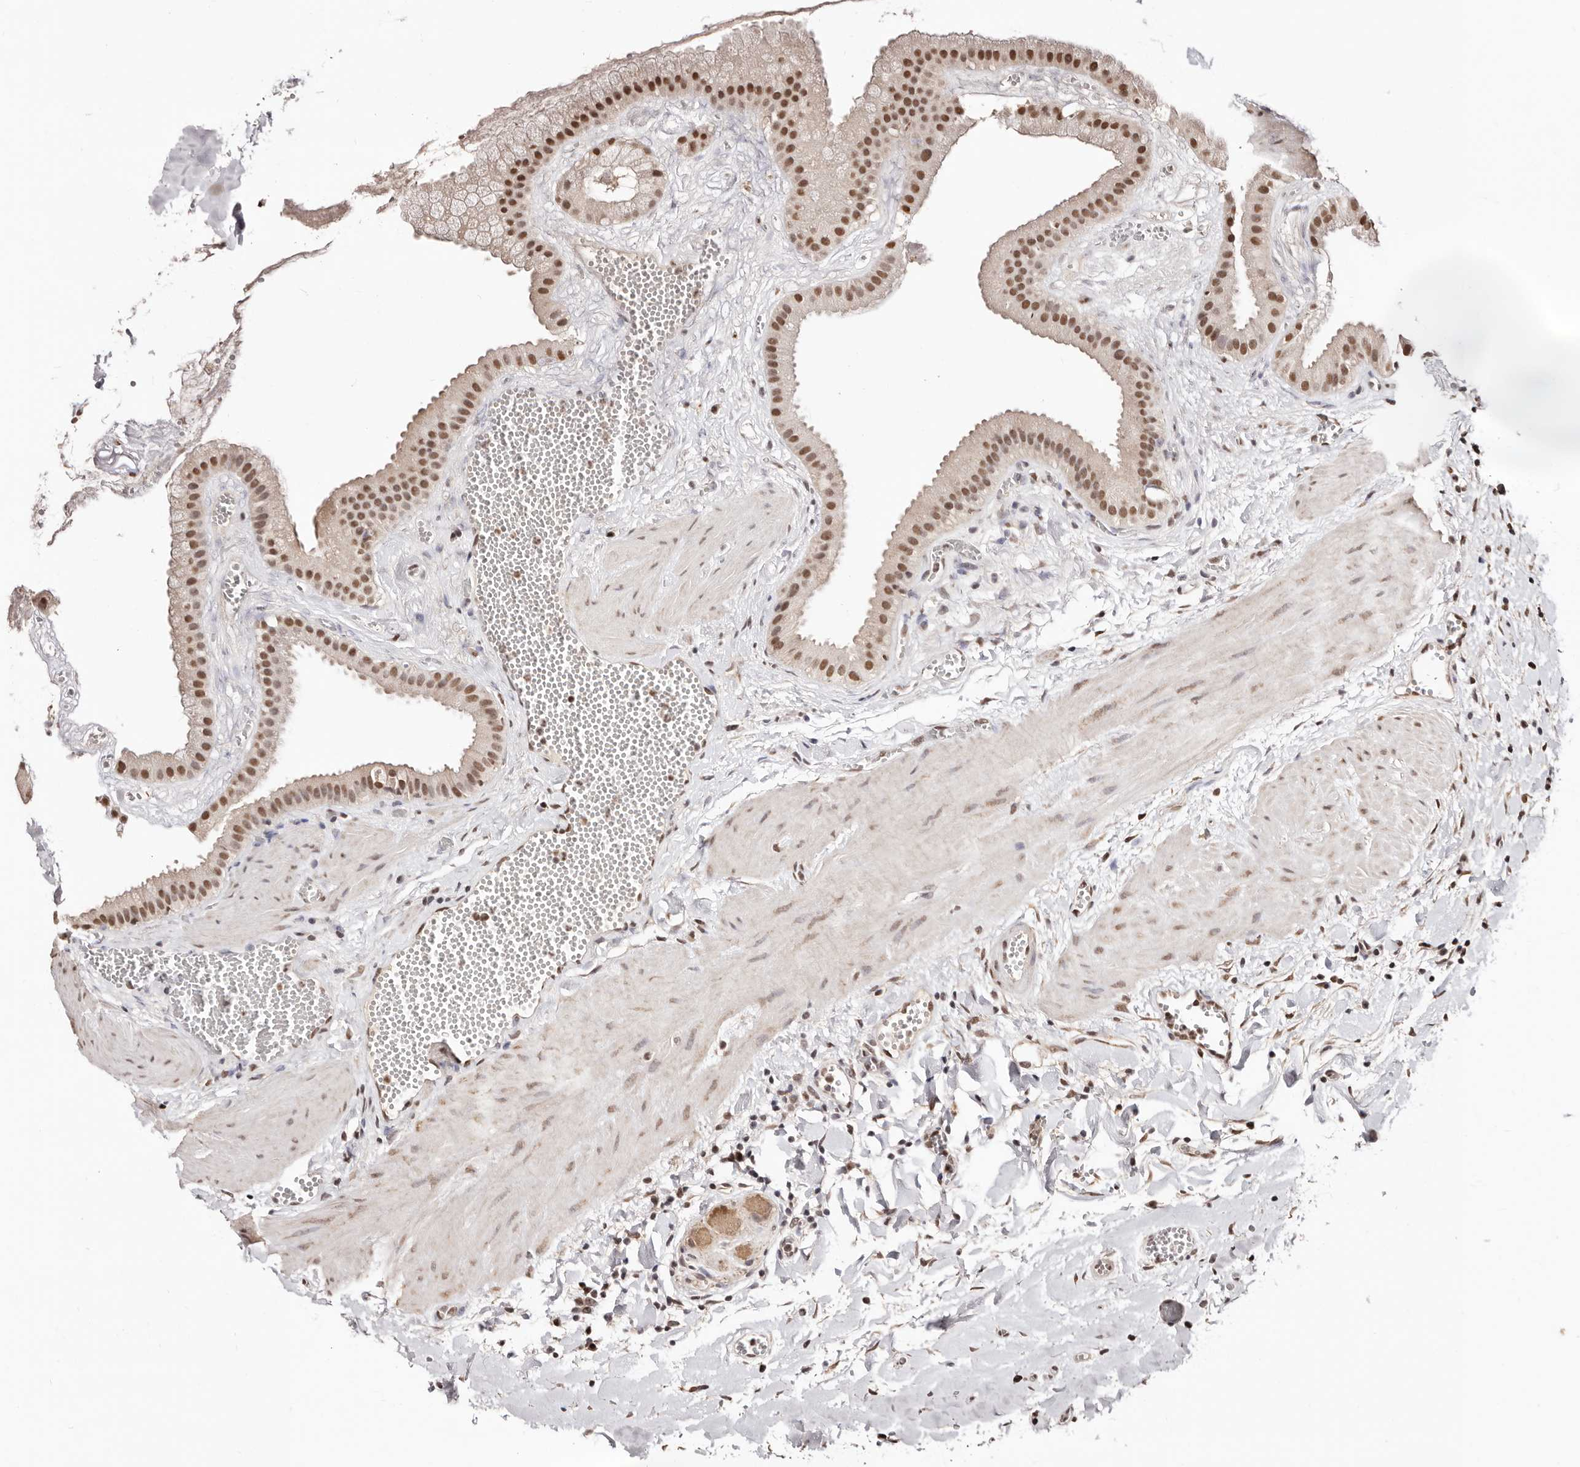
{"staining": {"intensity": "moderate", "quantity": ">75%", "location": "nuclear"}, "tissue": "gallbladder", "cell_type": "Glandular cells", "image_type": "normal", "snomed": [{"axis": "morphology", "description": "Normal tissue, NOS"}, {"axis": "topography", "description": "Gallbladder"}], "caption": "This is a photomicrograph of immunohistochemistry (IHC) staining of benign gallbladder, which shows moderate positivity in the nuclear of glandular cells.", "gene": "BICRAL", "patient": {"sex": "male", "age": 55}}